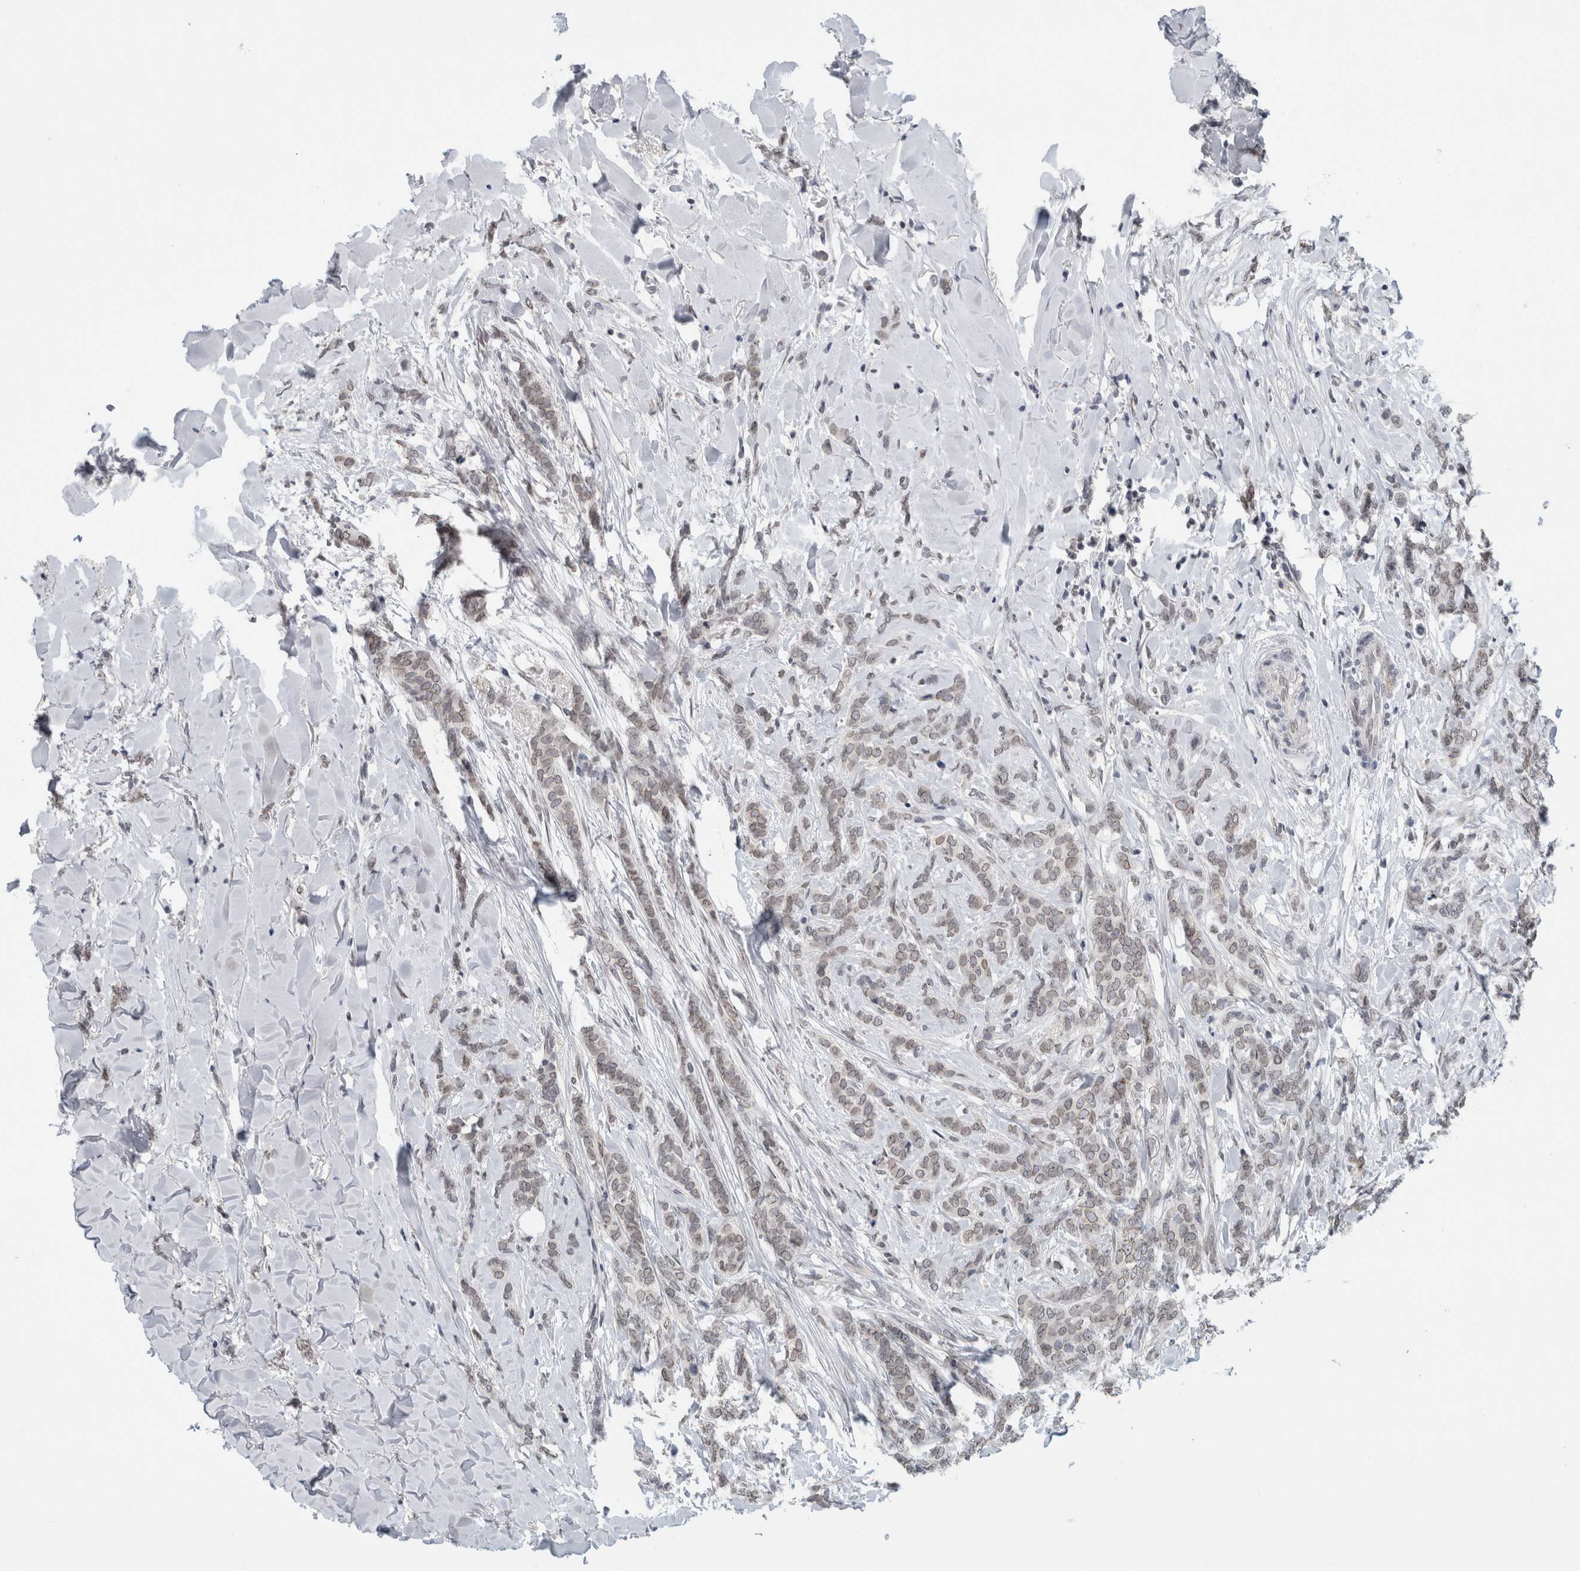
{"staining": {"intensity": "weak", "quantity": "25%-75%", "location": "cytoplasmic/membranous,nuclear"}, "tissue": "breast cancer", "cell_type": "Tumor cells", "image_type": "cancer", "snomed": [{"axis": "morphology", "description": "Lobular carcinoma"}, {"axis": "topography", "description": "Skin"}, {"axis": "topography", "description": "Breast"}], "caption": "There is low levels of weak cytoplasmic/membranous and nuclear positivity in tumor cells of breast cancer (lobular carcinoma), as demonstrated by immunohistochemical staining (brown color).", "gene": "ZNF770", "patient": {"sex": "female", "age": 46}}